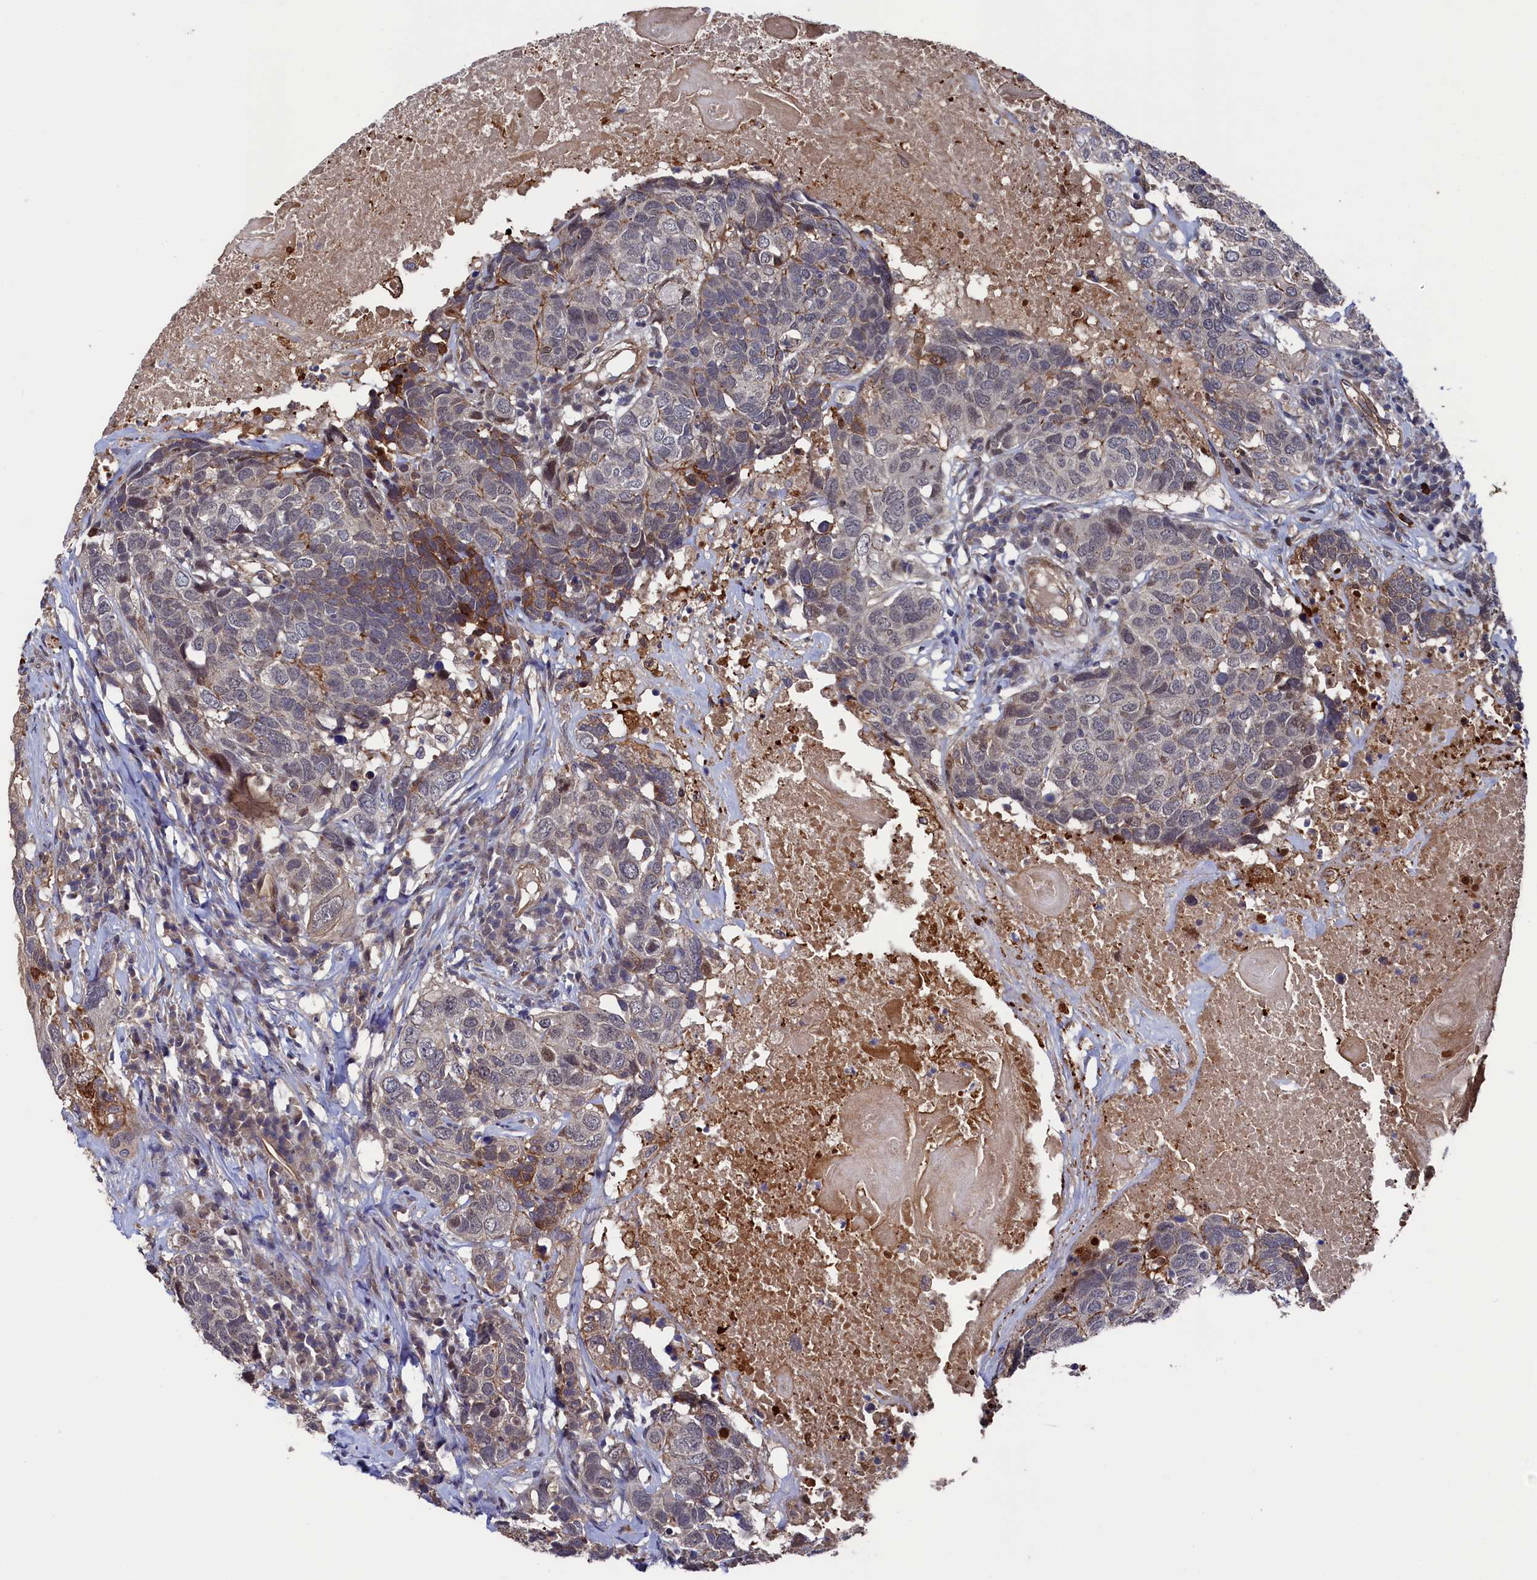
{"staining": {"intensity": "moderate", "quantity": "<25%", "location": "cytoplasmic/membranous"}, "tissue": "head and neck cancer", "cell_type": "Tumor cells", "image_type": "cancer", "snomed": [{"axis": "morphology", "description": "Squamous cell carcinoma, NOS"}, {"axis": "topography", "description": "Head-Neck"}], "caption": "Moderate cytoplasmic/membranous positivity for a protein is present in approximately <25% of tumor cells of head and neck cancer (squamous cell carcinoma) using immunohistochemistry (IHC).", "gene": "ZNF891", "patient": {"sex": "male", "age": 66}}